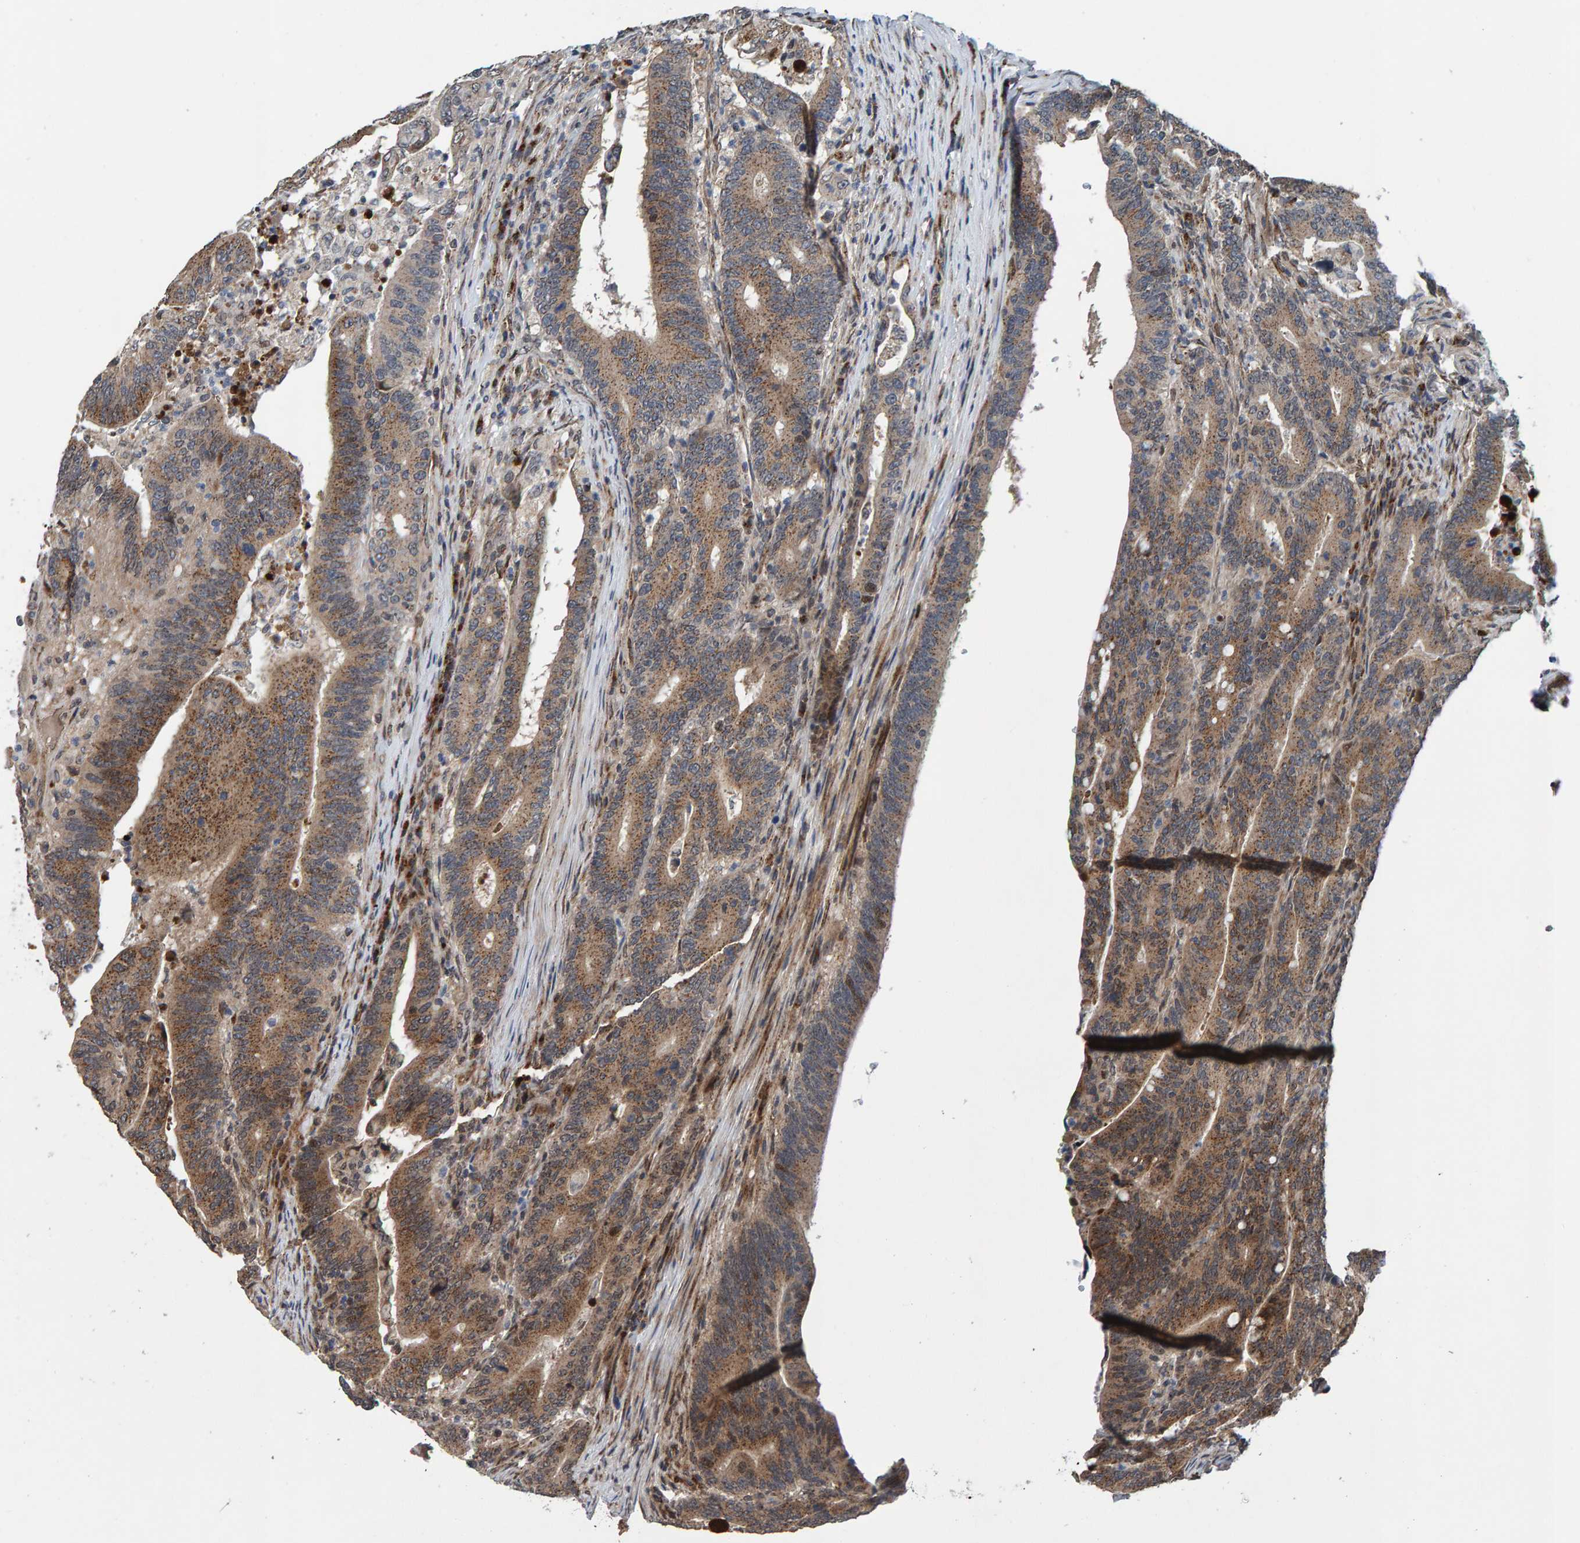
{"staining": {"intensity": "moderate", "quantity": ">75%", "location": "cytoplasmic/membranous"}, "tissue": "colorectal cancer", "cell_type": "Tumor cells", "image_type": "cancer", "snomed": [{"axis": "morphology", "description": "Adenocarcinoma, NOS"}, {"axis": "topography", "description": "Colon"}], "caption": "This is a histology image of immunohistochemistry staining of colorectal adenocarcinoma, which shows moderate expression in the cytoplasmic/membranous of tumor cells.", "gene": "CCDC25", "patient": {"sex": "female", "age": 66}}